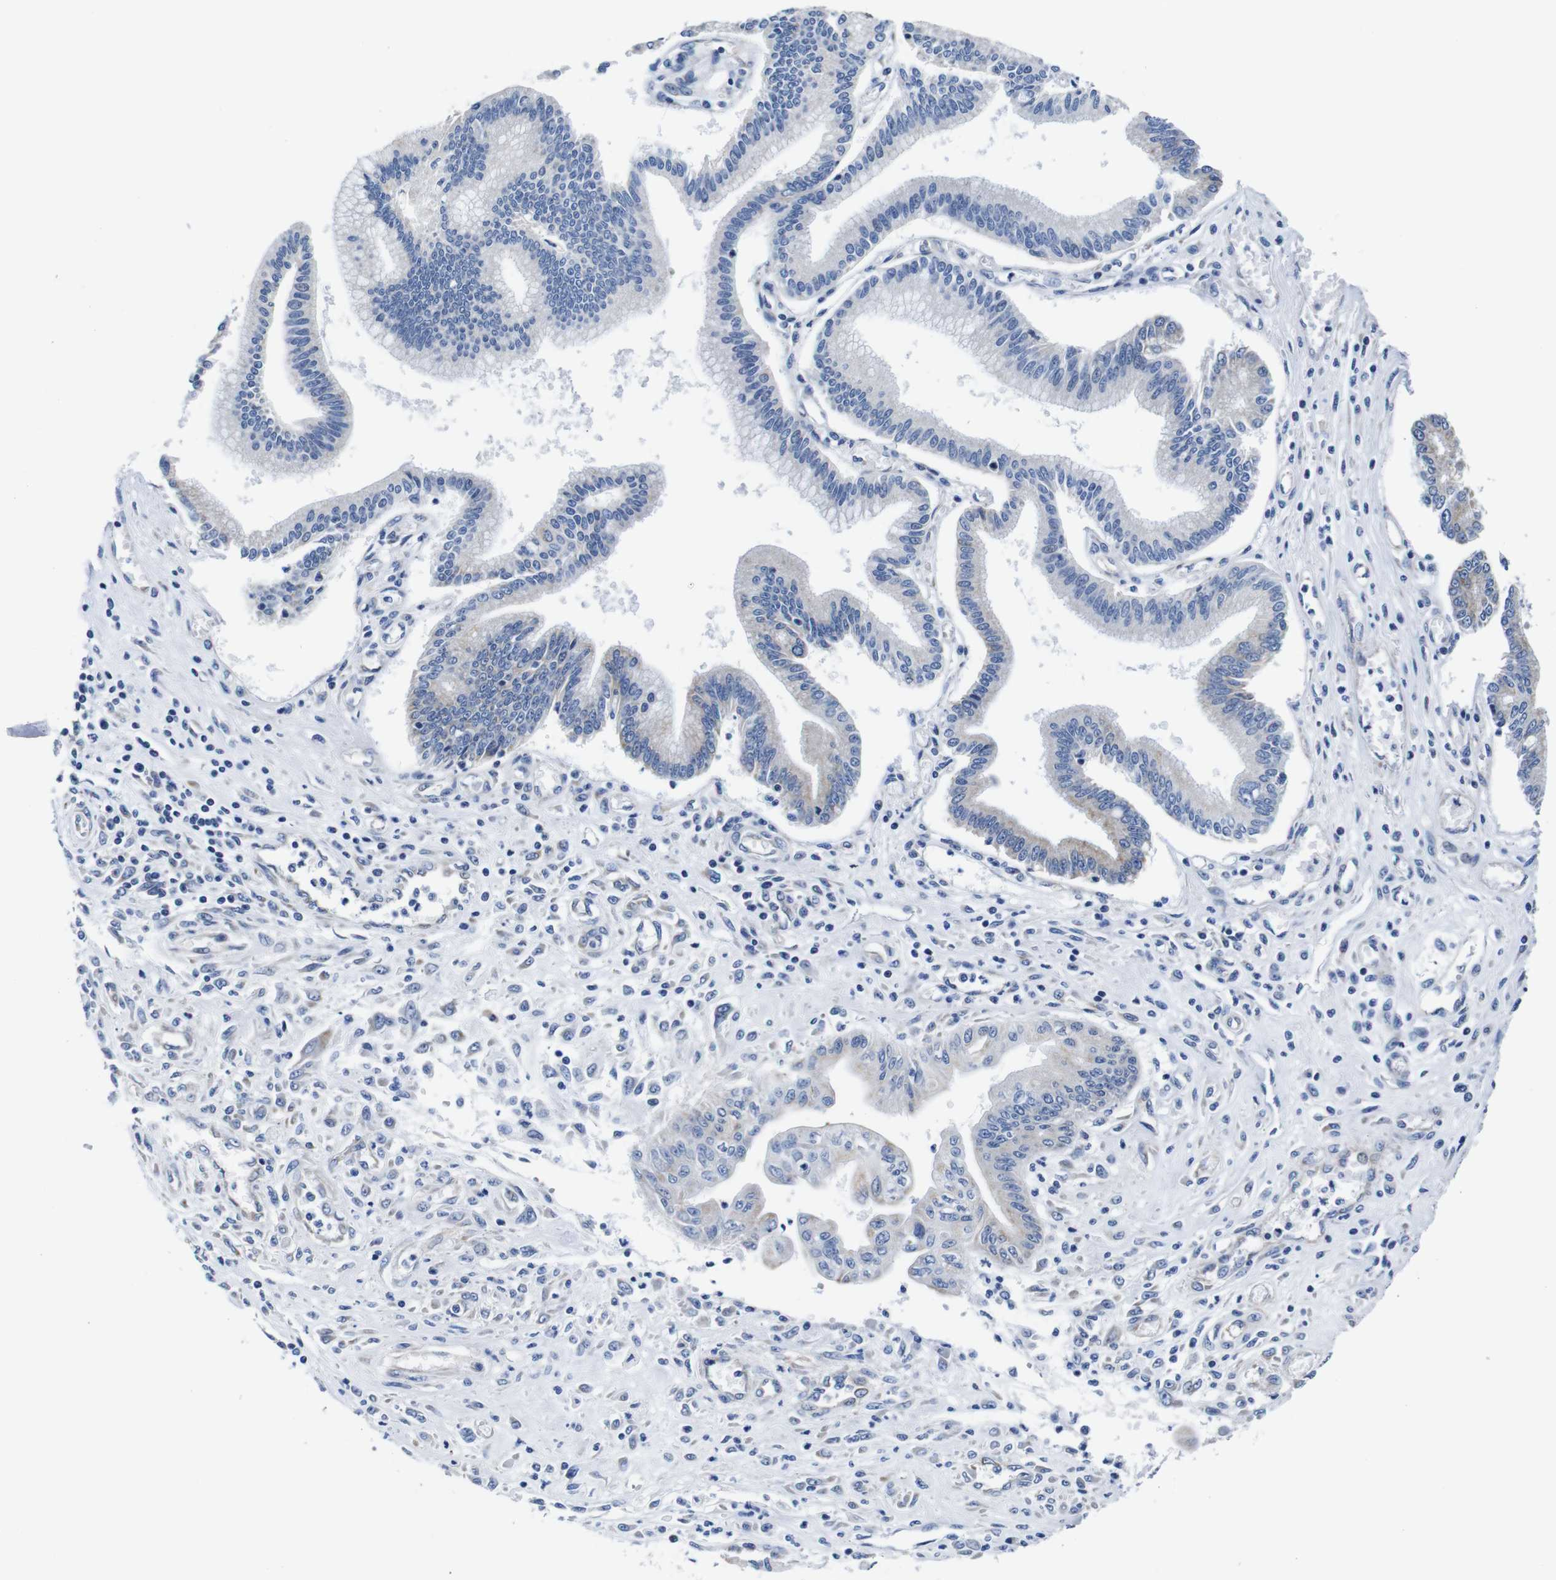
{"staining": {"intensity": "negative", "quantity": "none", "location": "none"}, "tissue": "pancreatic cancer", "cell_type": "Tumor cells", "image_type": "cancer", "snomed": [{"axis": "morphology", "description": "Adenocarcinoma, NOS"}, {"axis": "topography", "description": "Pancreas"}], "caption": "Histopathology image shows no significant protein expression in tumor cells of adenocarcinoma (pancreatic).", "gene": "SNX19", "patient": {"sex": "male", "age": 56}}